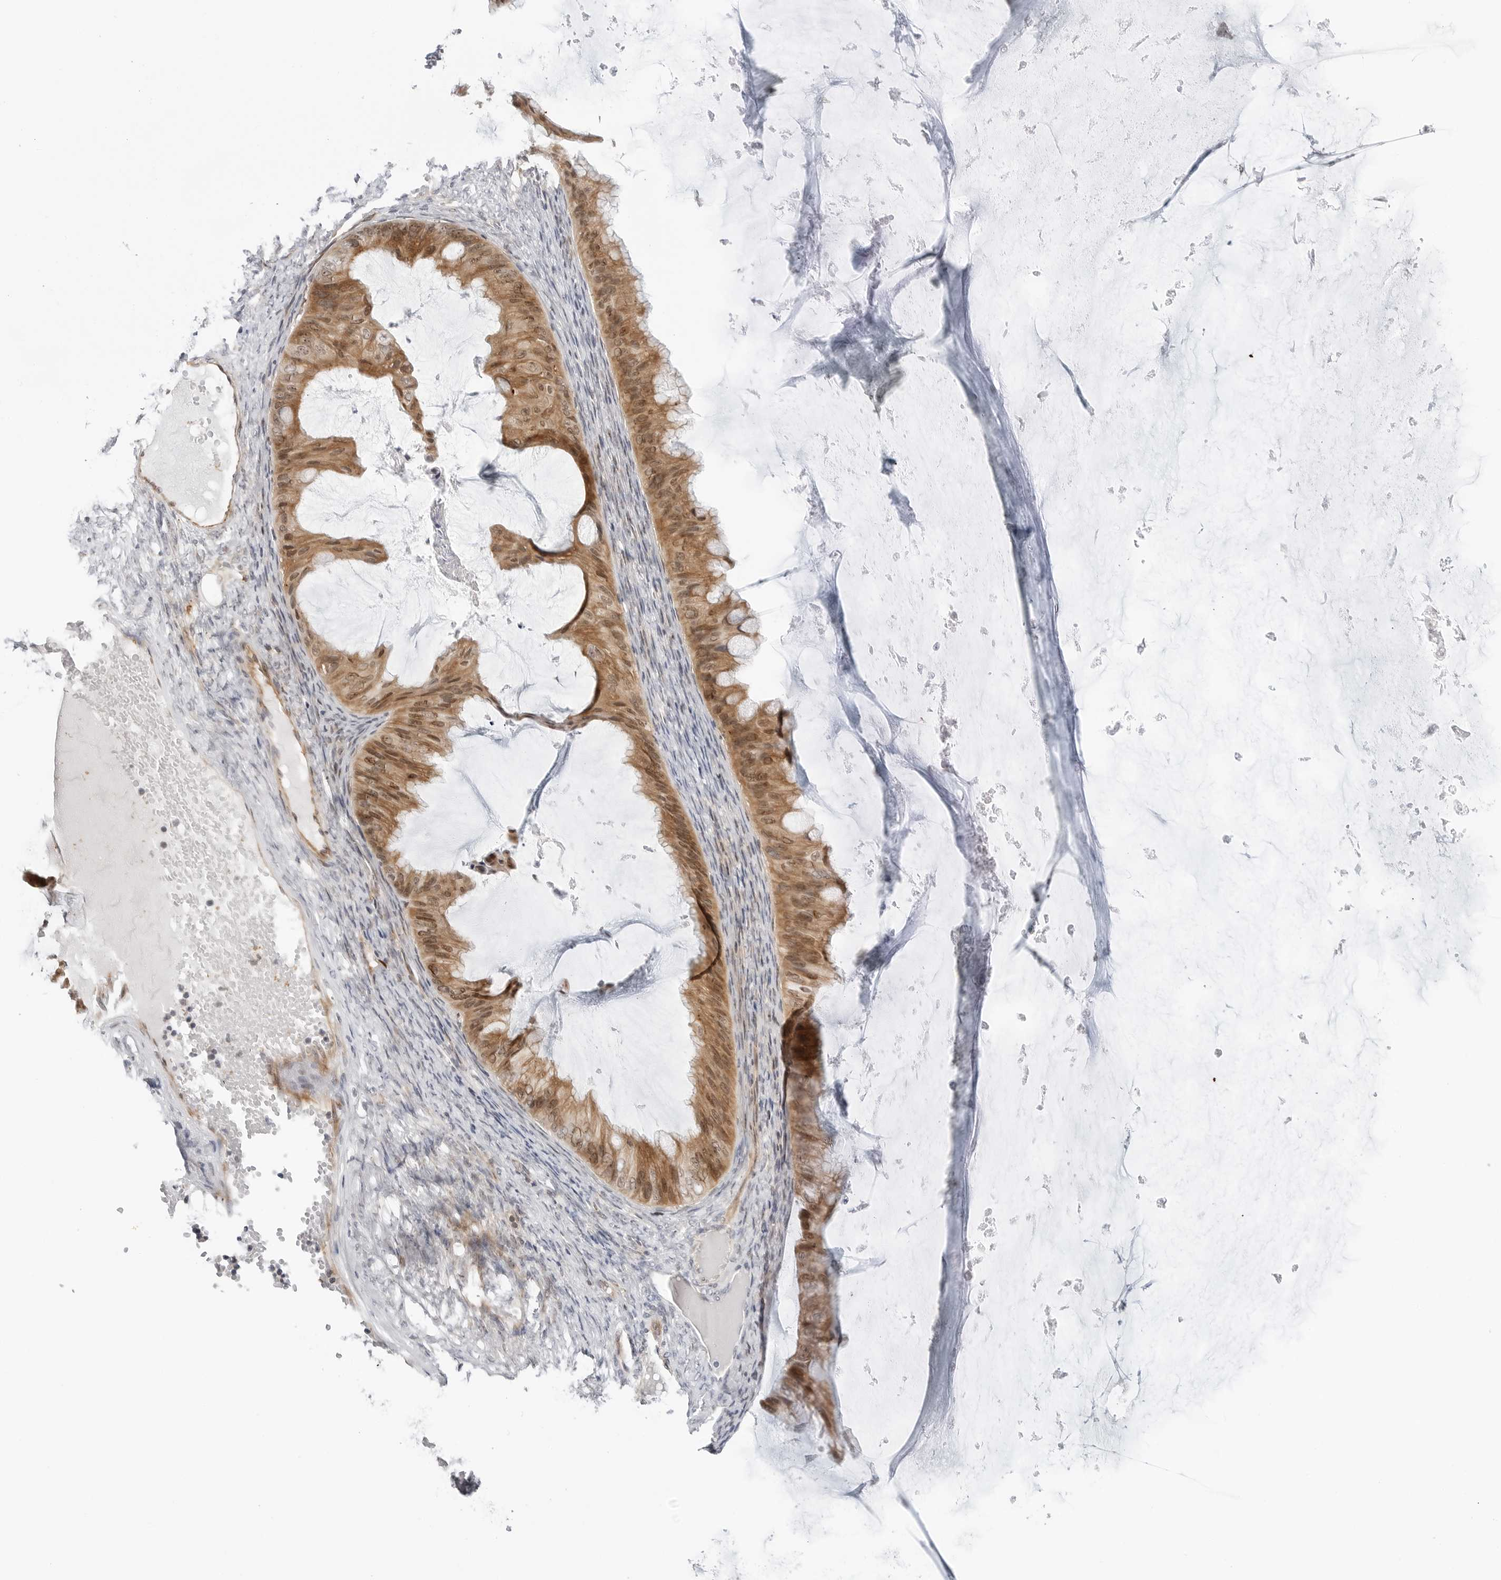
{"staining": {"intensity": "moderate", "quantity": ">75%", "location": "cytoplasmic/membranous,nuclear"}, "tissue": "ovarian cancer", "cell_type": "Tumor cells", "image_type": "cancer", "snomed": [{"axis": "morphology", "description": "Cystadenocarcinoma, mucinous, NOS"}, {"axis": "topography", "description": "Ovary"}], "caption": "DAB immunohistochemical staining of human ovarian mucinous cystadenocarcinoma displays moderate cytoplasmic/membranous and nuclear protein staining in approximately >75% of tumor cells. (IHC, brightfield microscopy, high magnification).", "gene": "MAP2K5", "patient": {"sex": "female", "age": 61}}